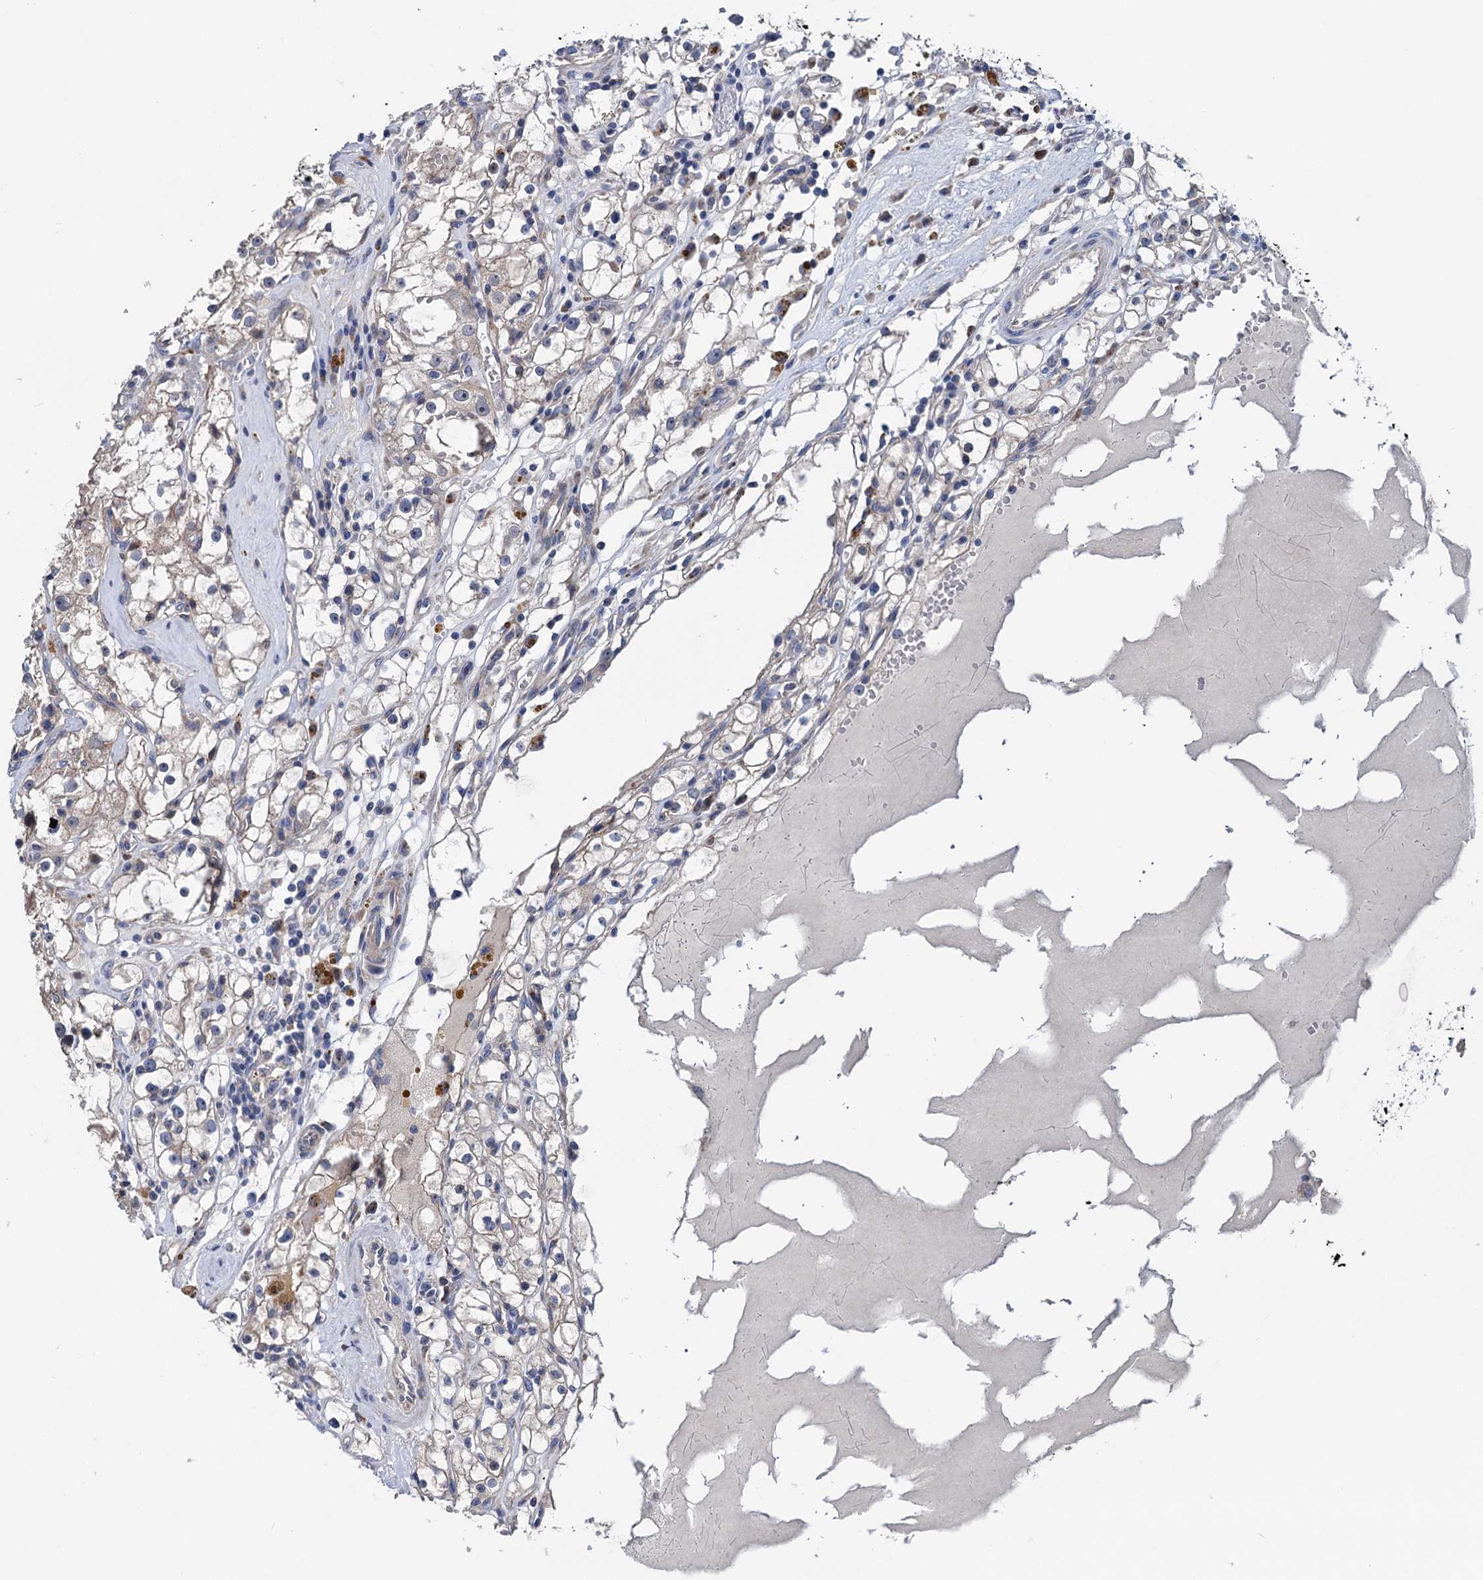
{"staining": {"intensity": "weak", "quantity": "<25%", "location": "cytoplasmic/membranous"}, "tissue": "renal cancer", "cell_type": "Tumor cells", "image_type": "cancer", "snomed": [{"axis": "morphology", "description": "Adenocarcinoma, NOS"}, {"axis": "topography", "description": "Kidney"}], "caption": "This is a image of IHC staining of renal cancer, which shows no positivity in tumor cells. (DAB immunohistochemistry (IHC) visualized using brightfield microscopy, high magnification).", "gene": "EYA4", "patient": {"sex": "male", "age": 56}}